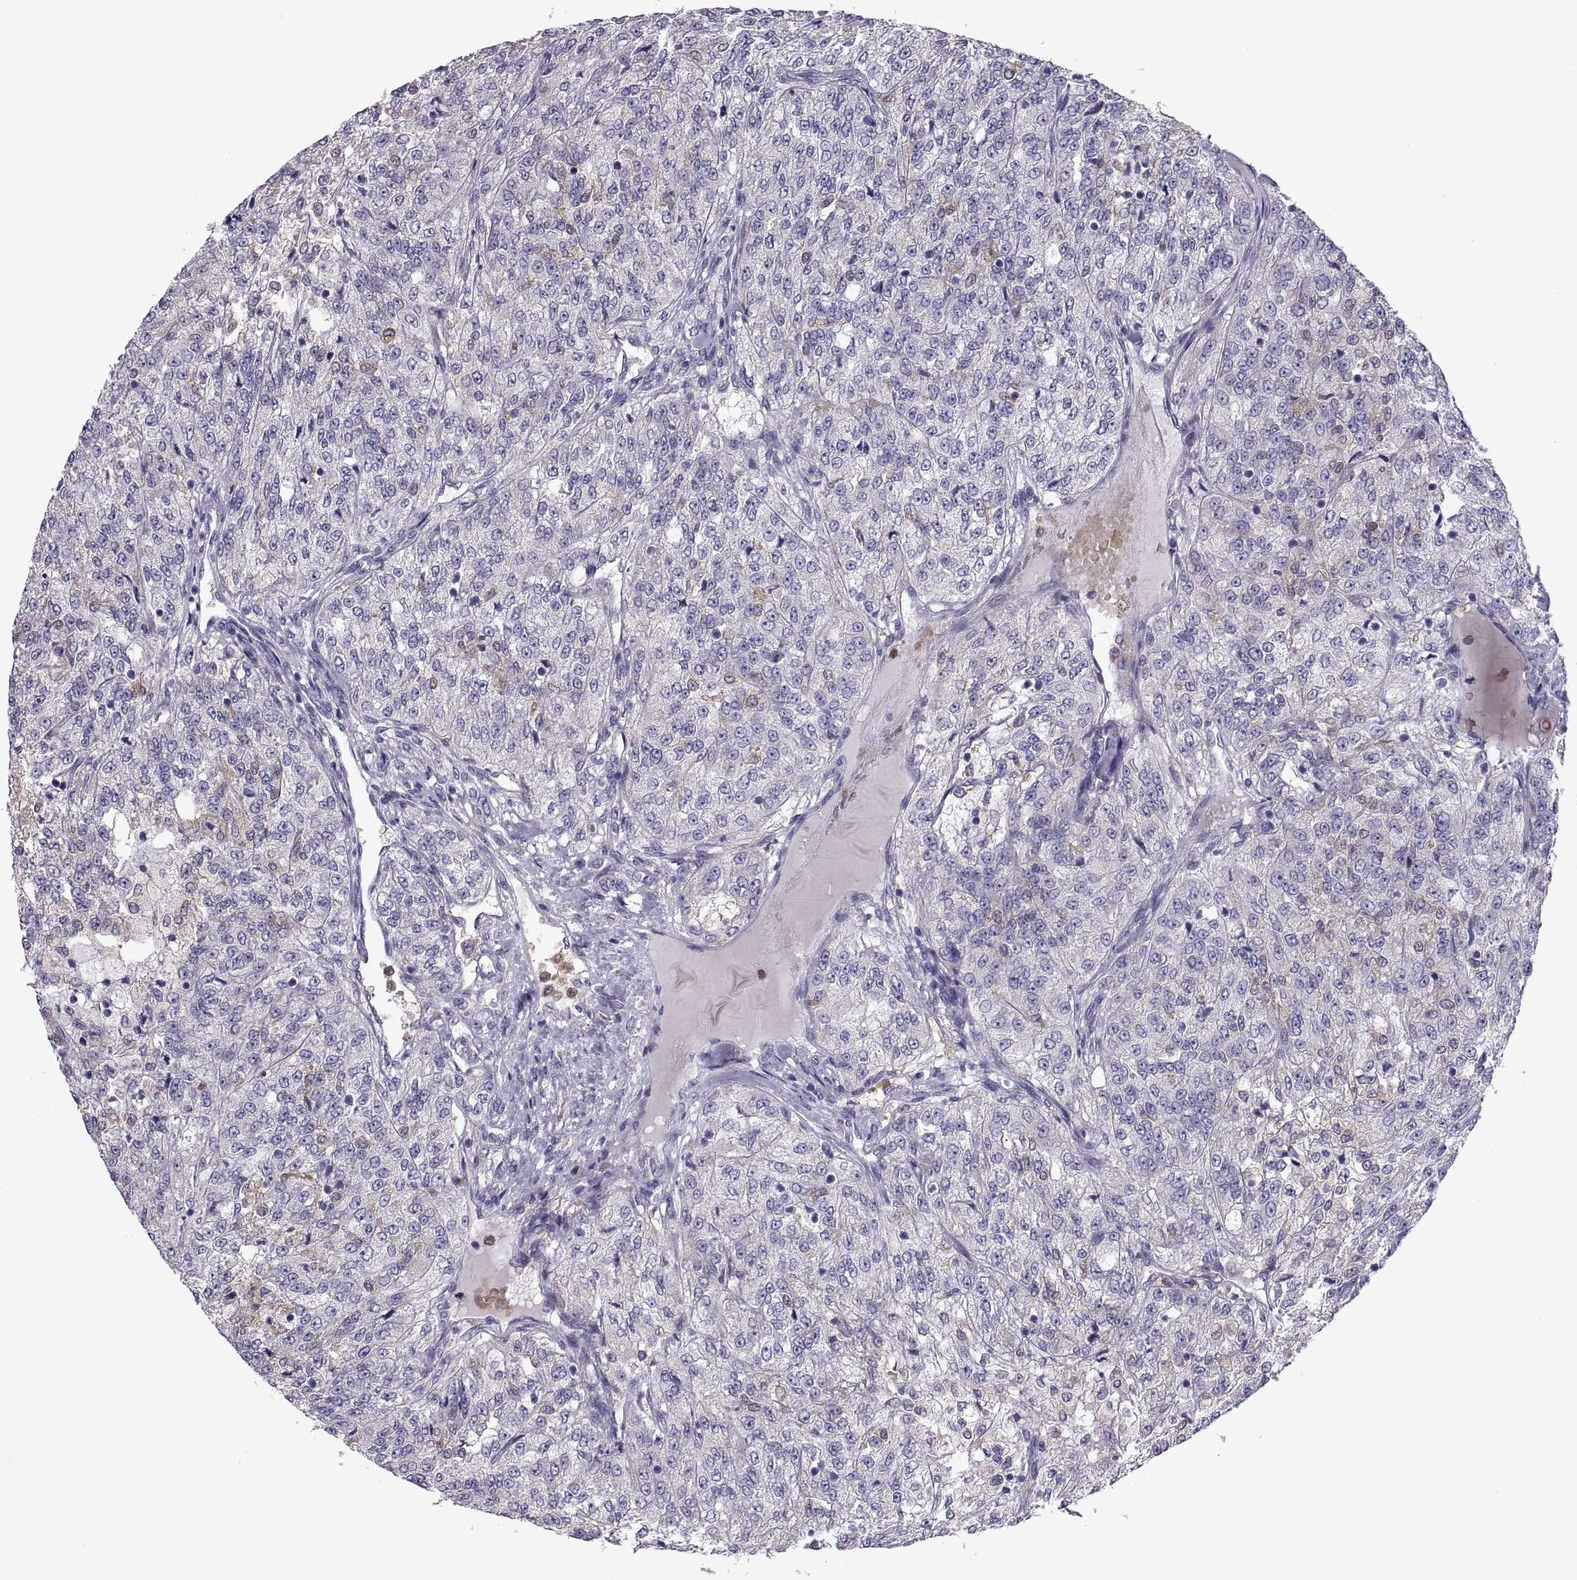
{"staining": {"intensity": "negative", "quantity": "none", "location": "none"}, "tissue": "renal cancer", "cell_type": "Tumor cells", "image_type": "cancer", "snomed": [{"axis": "morphology", "description": "Adenocarcinoma, NOS"}, {"axis": "topography", "description": "Kidney"}], "caption": "The histopathology image reveals no significant positivity in tumor cells of adenocarcinoma (renal).", "gene": "DOK3", "patient": {"sex": "female", "age": 63}}